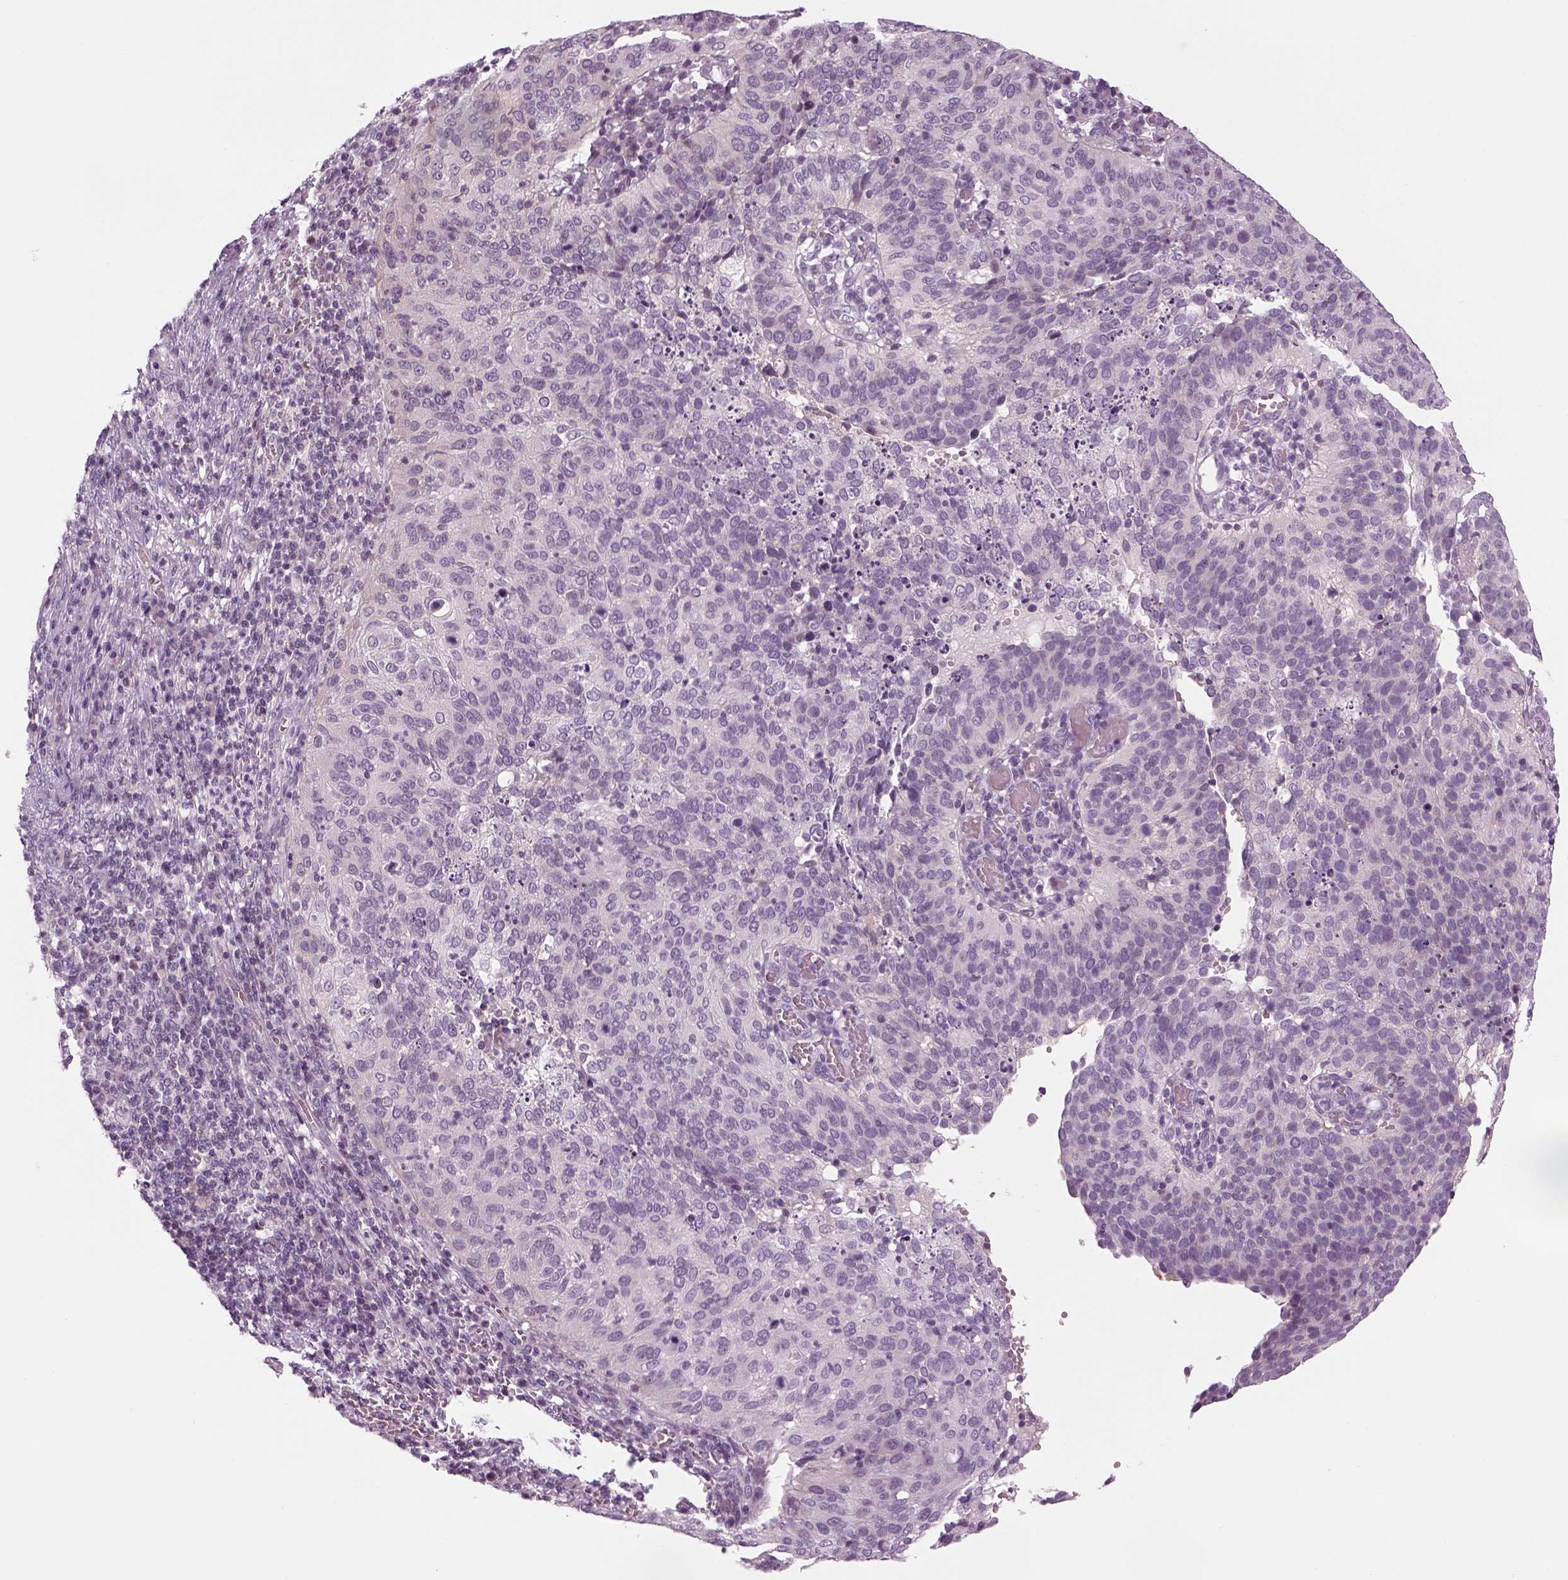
{"staining": {"intensity": "negative", "quantity": "none", "location": "none"}, "tissue": "cervical cancer", "cell_type": "Tumor cells", "image_type": "cancer", "snomed": [{"axis": "morphology", "description": "Squamous cell carcinoma, NOS"}, {"axis": "topography", "description": "Cervix"}], "caption": "Immunohistochemistry (IHC) of human cervical squamous cell carcinoma reveals no expression in tumor cells.", "gene": "LRRIQ3", "patient": {"sex": "female", "age": 39}}